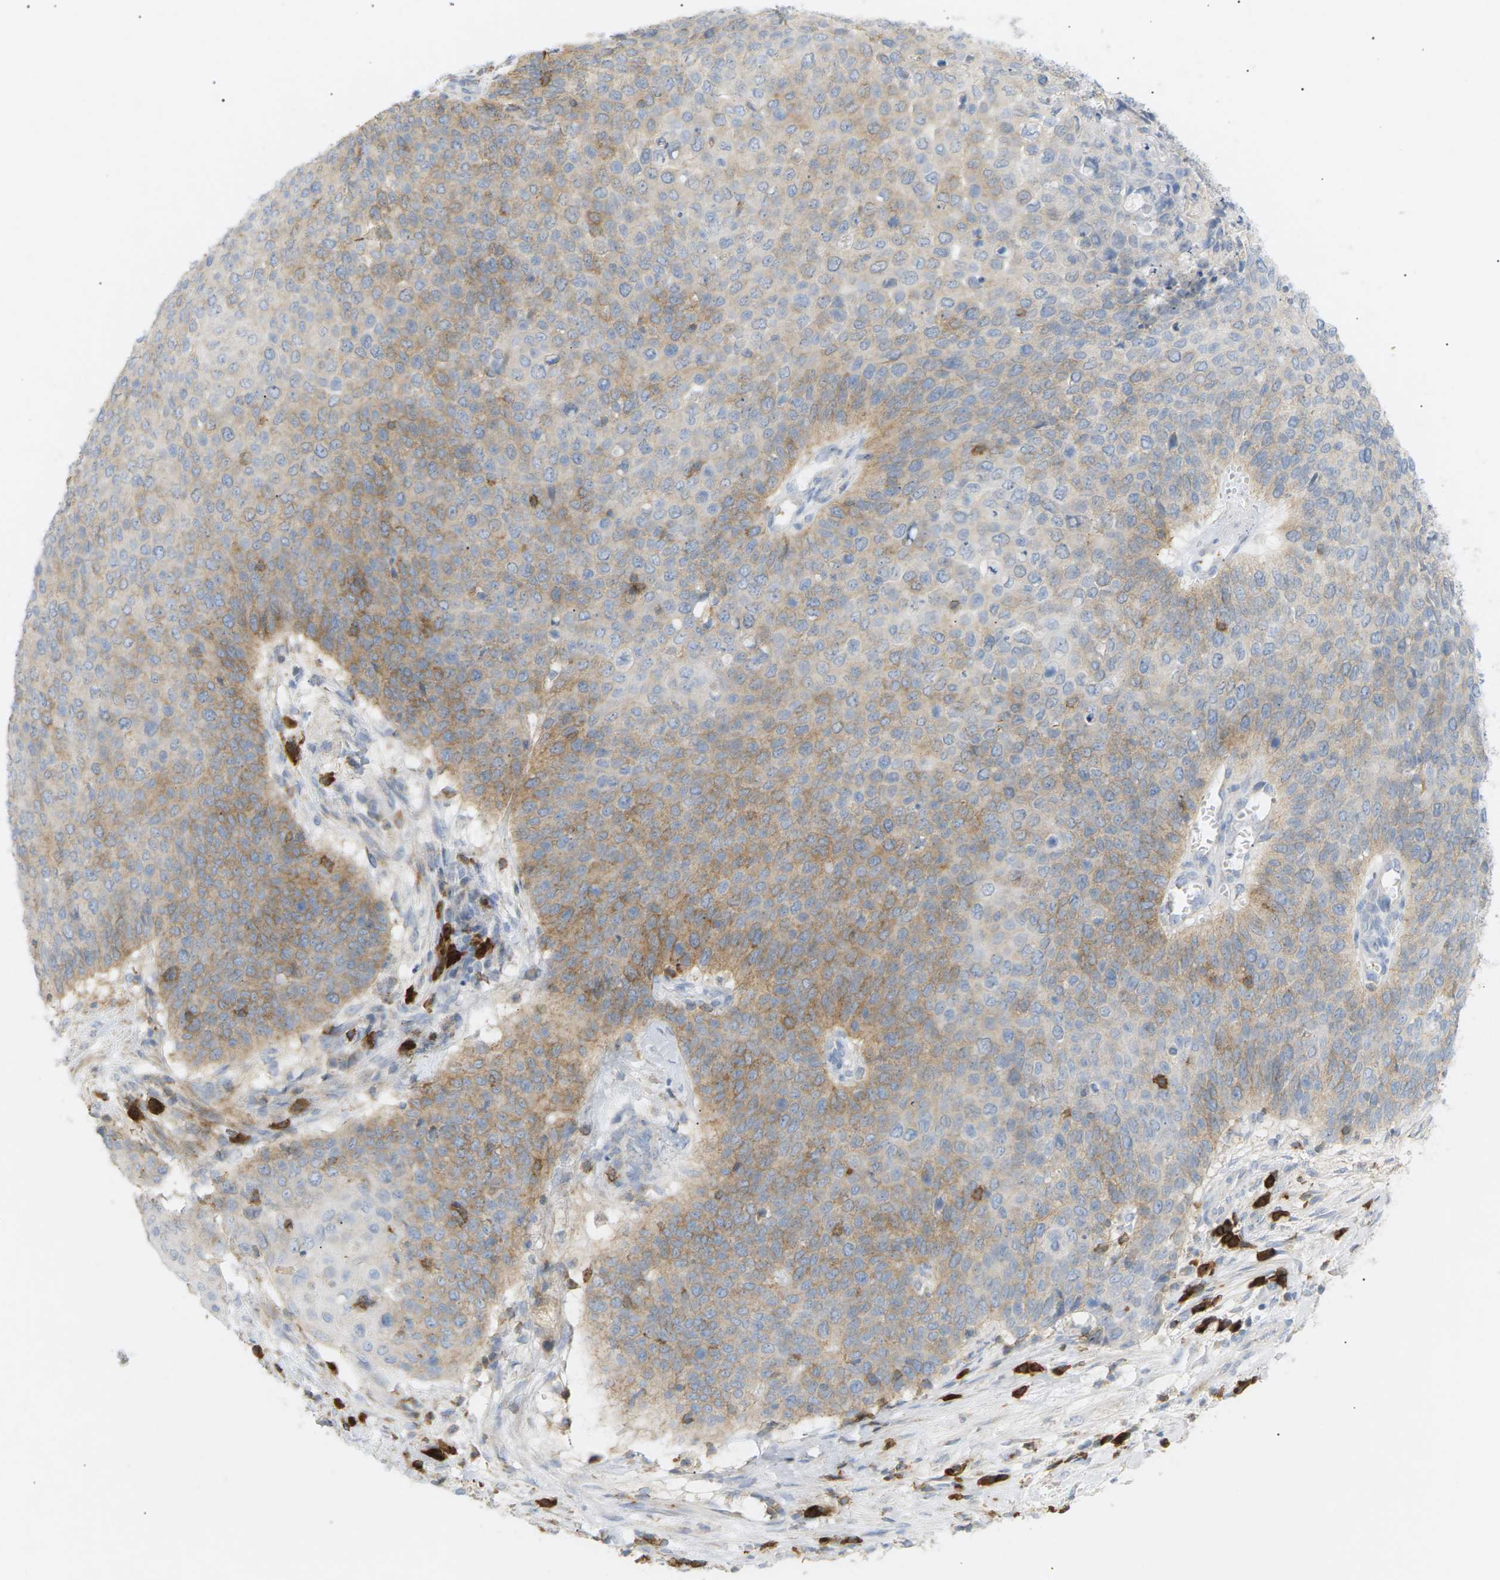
{"staining": {"intensity": "moderate", "quantity": "25%-75%", "location": "cytoplasmic/membranous"}, "tissue": "cervical cancer", "cell_type": "Tumor cells", "image_type": "cancer", "snomed": [{"axis": "morphology", "description": "Squamous cell carcinoma, NOS"}, {"axis": "topography", "description": "Cervix"}], "caption": "An image of human cervical cancer (squamous cell carcinoma) stained for a protein exhibits moderate cytoplasmic/membranous brown staining in tumor cells.", "gene": "LIME1", "patient": {"sex": "female", "age": 39}}